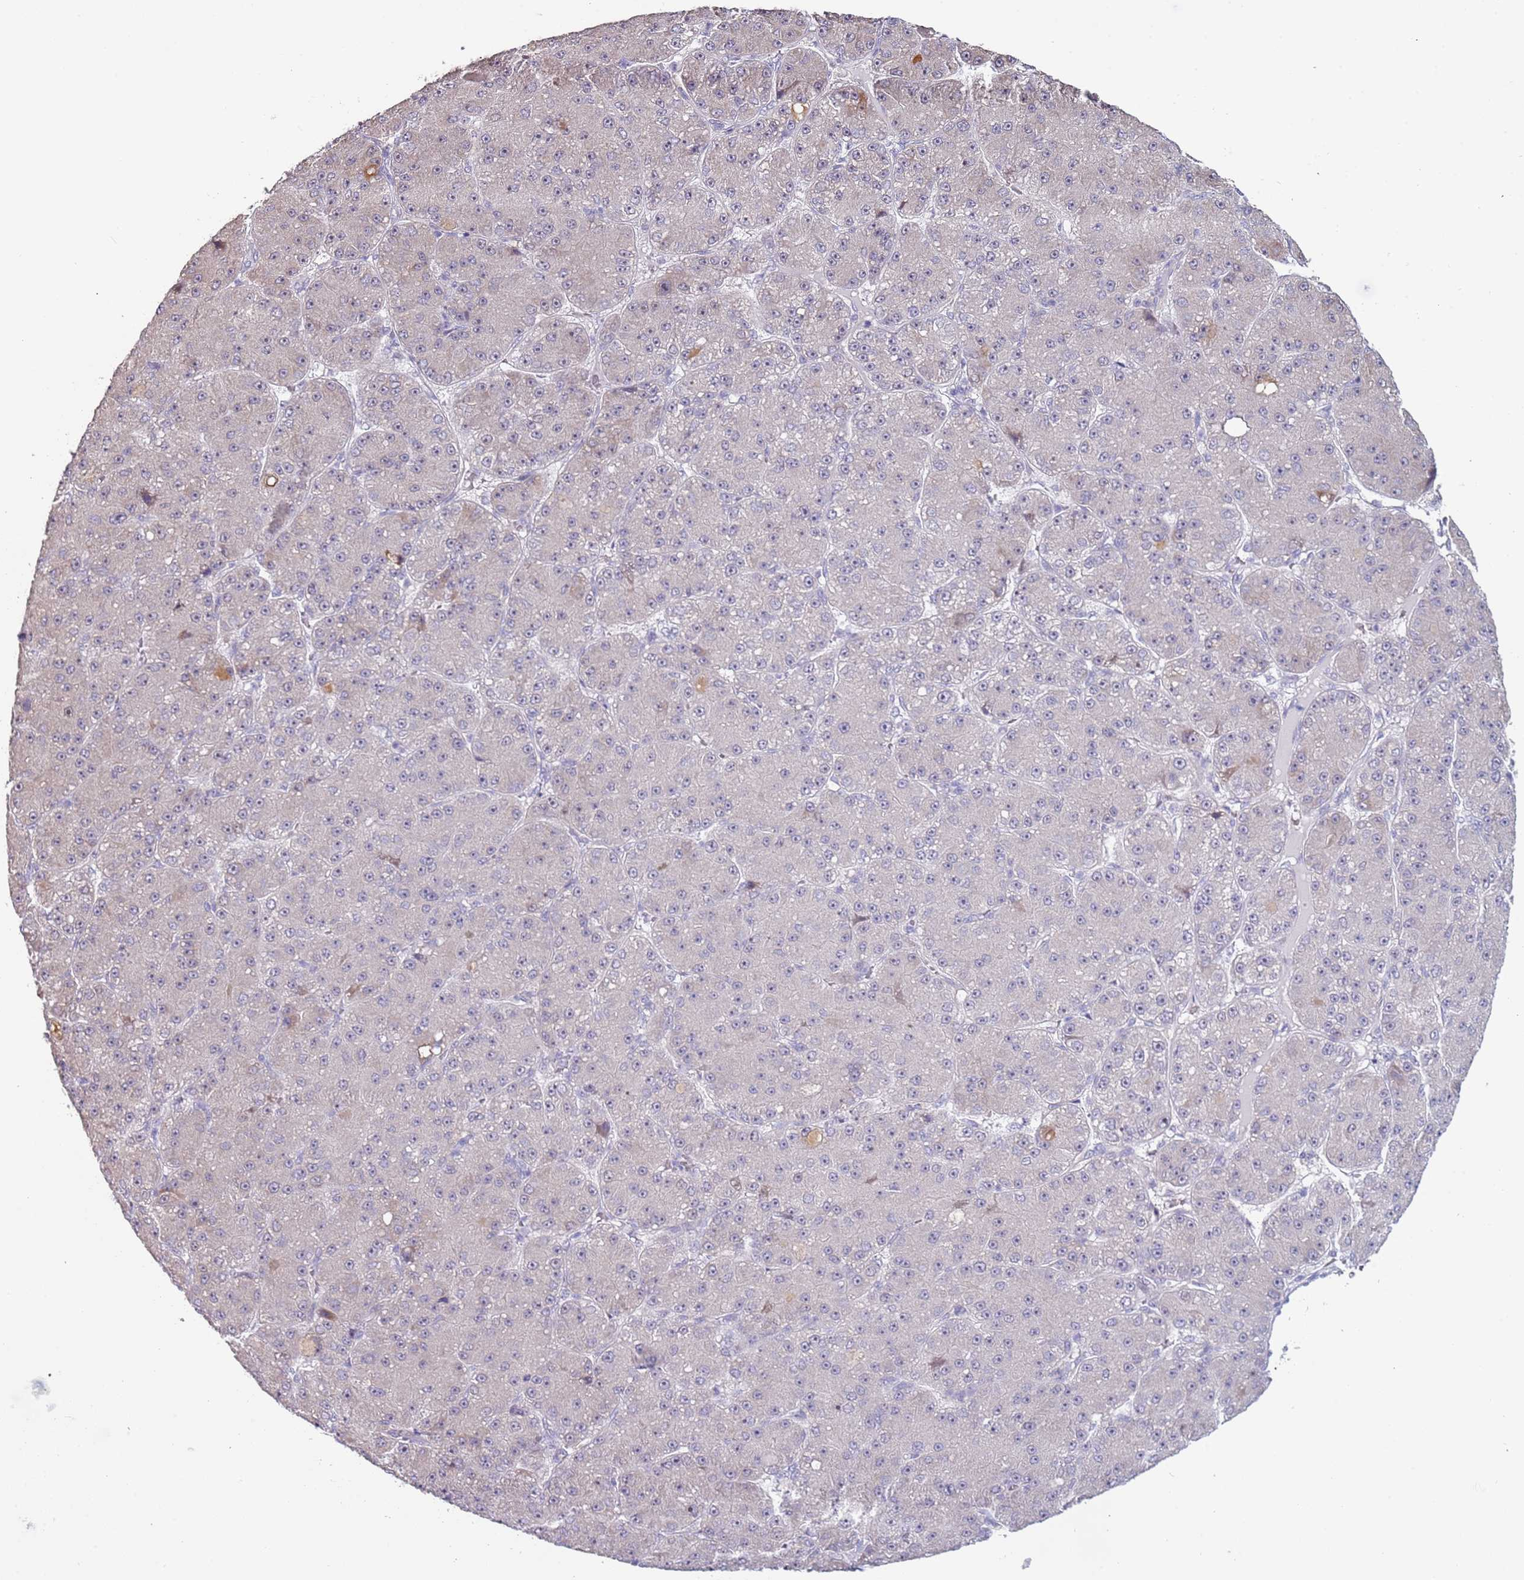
{"staining": {"intensity": "negative", "quantity": "none", "location": "none"}, "tissue": "liver cancer", "cell_type": "Tumor cells", "image_type": "cancer", "snomed": [{"axis": "morphology", "description": "Carcinoma, Hepatocellular, NOS"}, {"axis": "topography", "description": "Liver"}], "caption": "Tumor cells are negative for brown protein staining in hepatocellular carcinoma (liver).", "gene": "UCMA", "patient": {"sex": "male", "age": 67}}